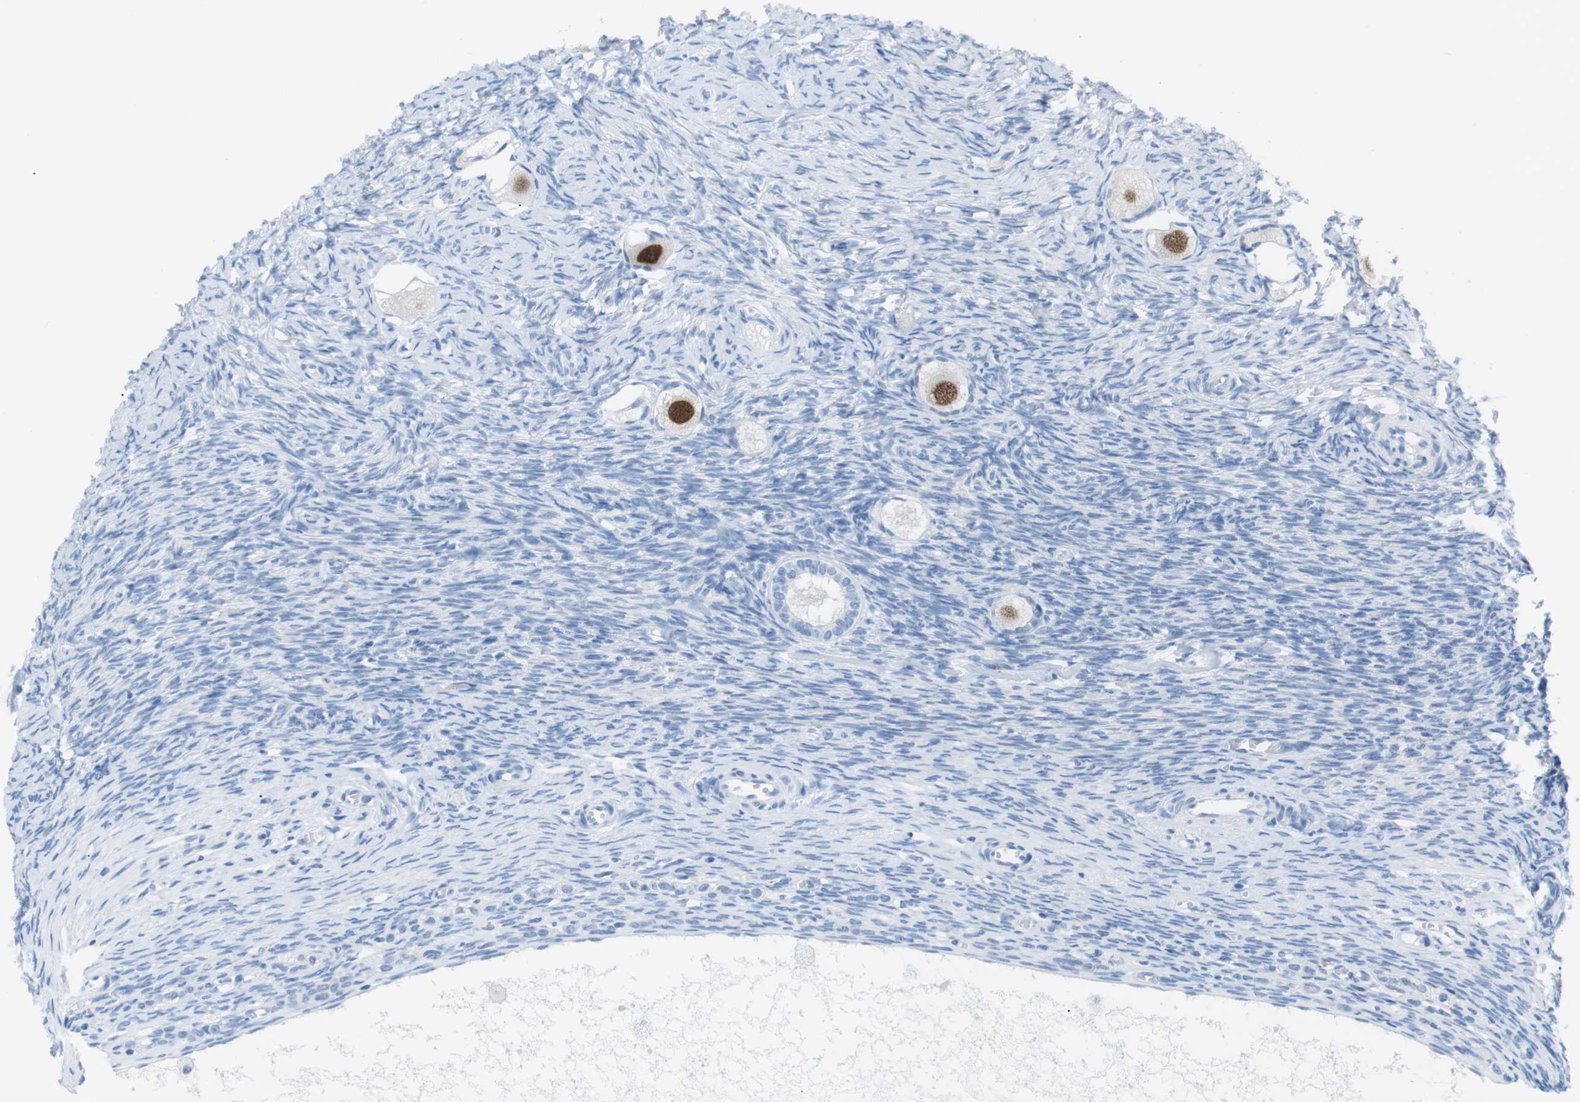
{"staining": {"intensity": "strong", "quantity": ">75%", "location": "nuclear"}, "tissue": "ovary", "cell_type": "Follicle cells", "image_type": "normal", "snomed": [{"axis": "morphology", "description": "Normal tissue, NOS"}, {"axis": "topography", "description": "Ovary"}], "caption": "High-magnification brightfield microscopy of unremarkable ovary stained with DAB (brown) and counterstained with hematoxylin (blue). follicle cells exhibit strong nuclear positivity is seen in approximately>75% of cells. (Brightfield microscopy of DAB IHC at high magnification).", "gene": "SALL4", "patient": {"sex": "female", "age": 27}}